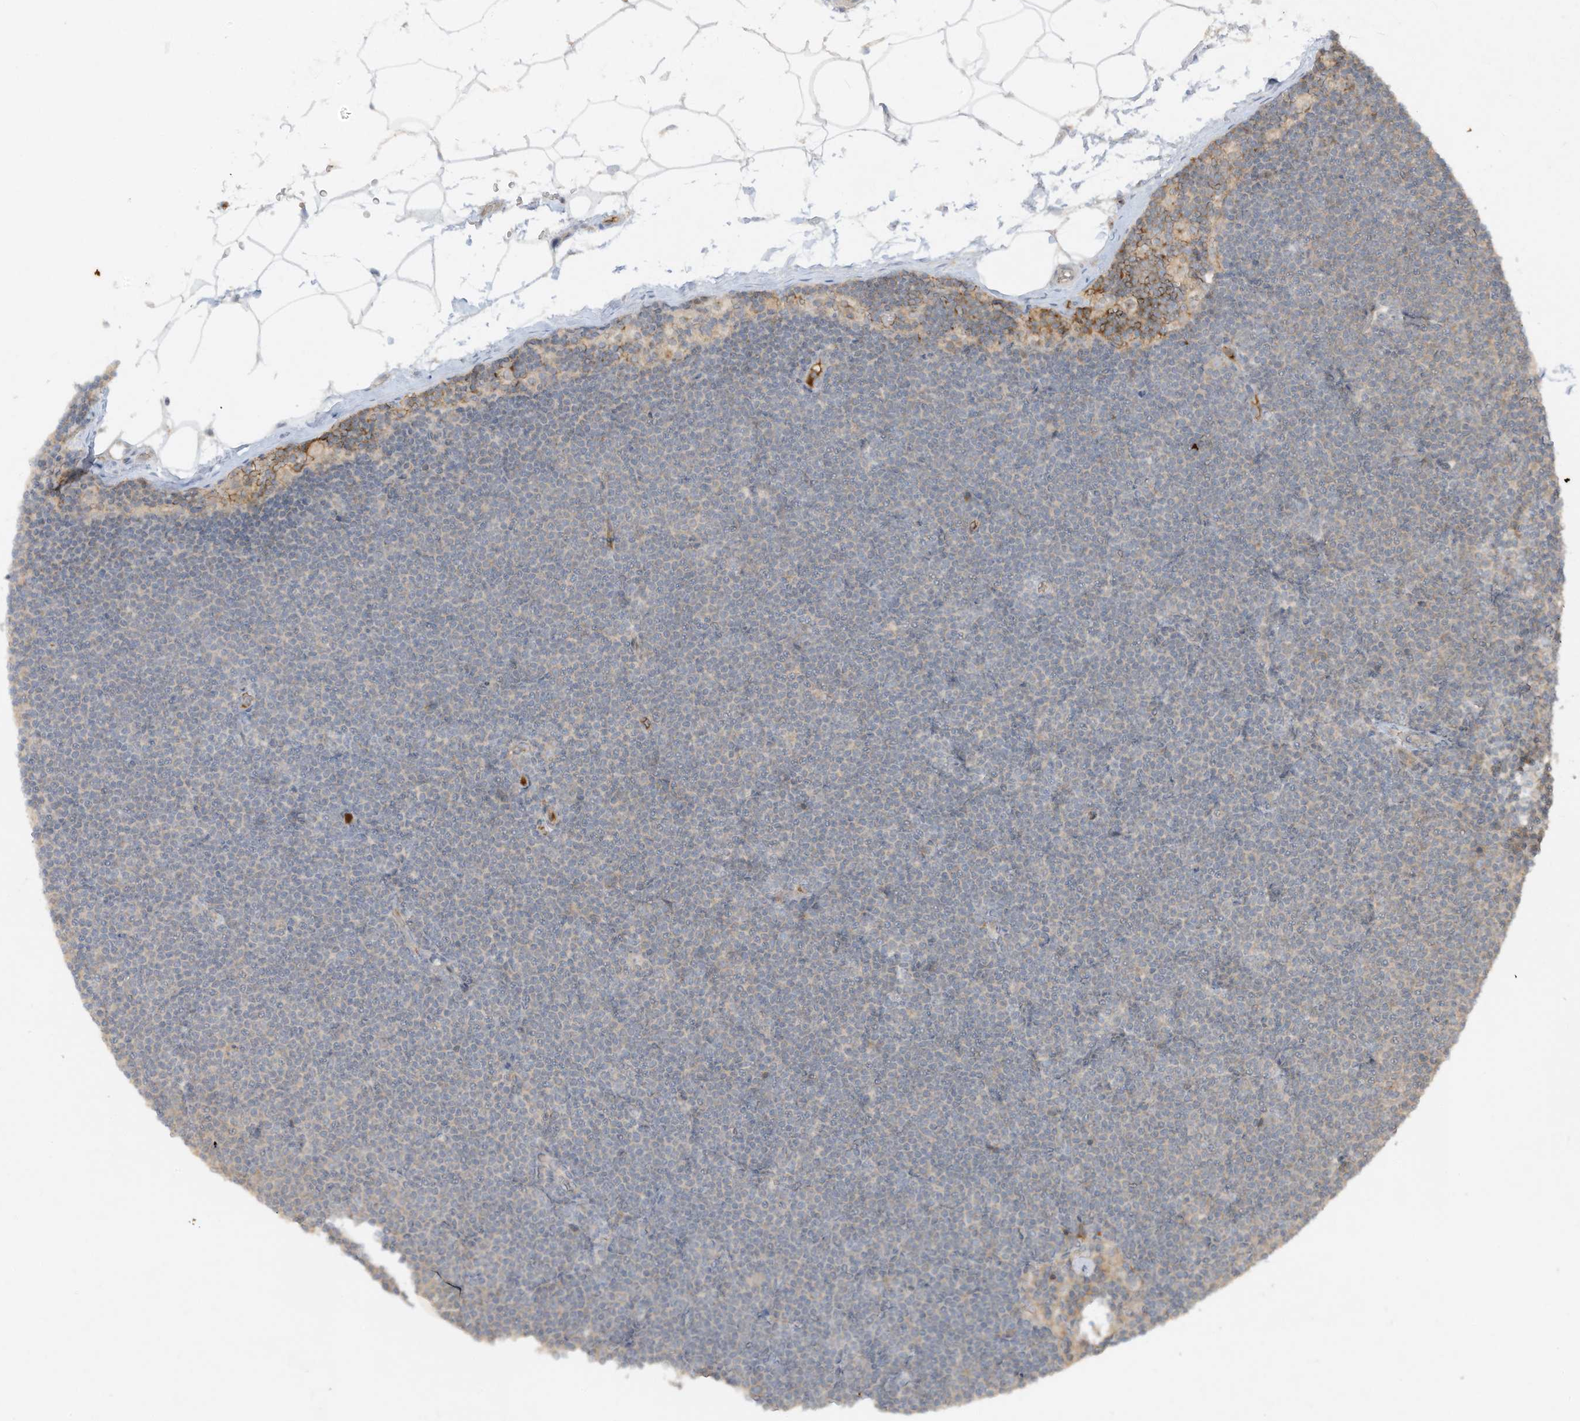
{"staining": {"intensity": "negative", "quantity": "none", "location": "none"}, "tissue": "lymphoma", "cell_type": "Tumor cells", "image_type": "cancer", "snomed": [{"axis": "morphology", "description": "Malignant lymphoma, non-Hodgkin's type, Low grade"}, {"axis": "topography", "description": "Lymph node"}], "caption": "Immunohistochemistry of human low-grade malignant lymphoma, non-Hodgkin's type reveals no positivity in tumor cells.", "gene": "FETUB", "patient": {"sex": "female", "age": 53}}